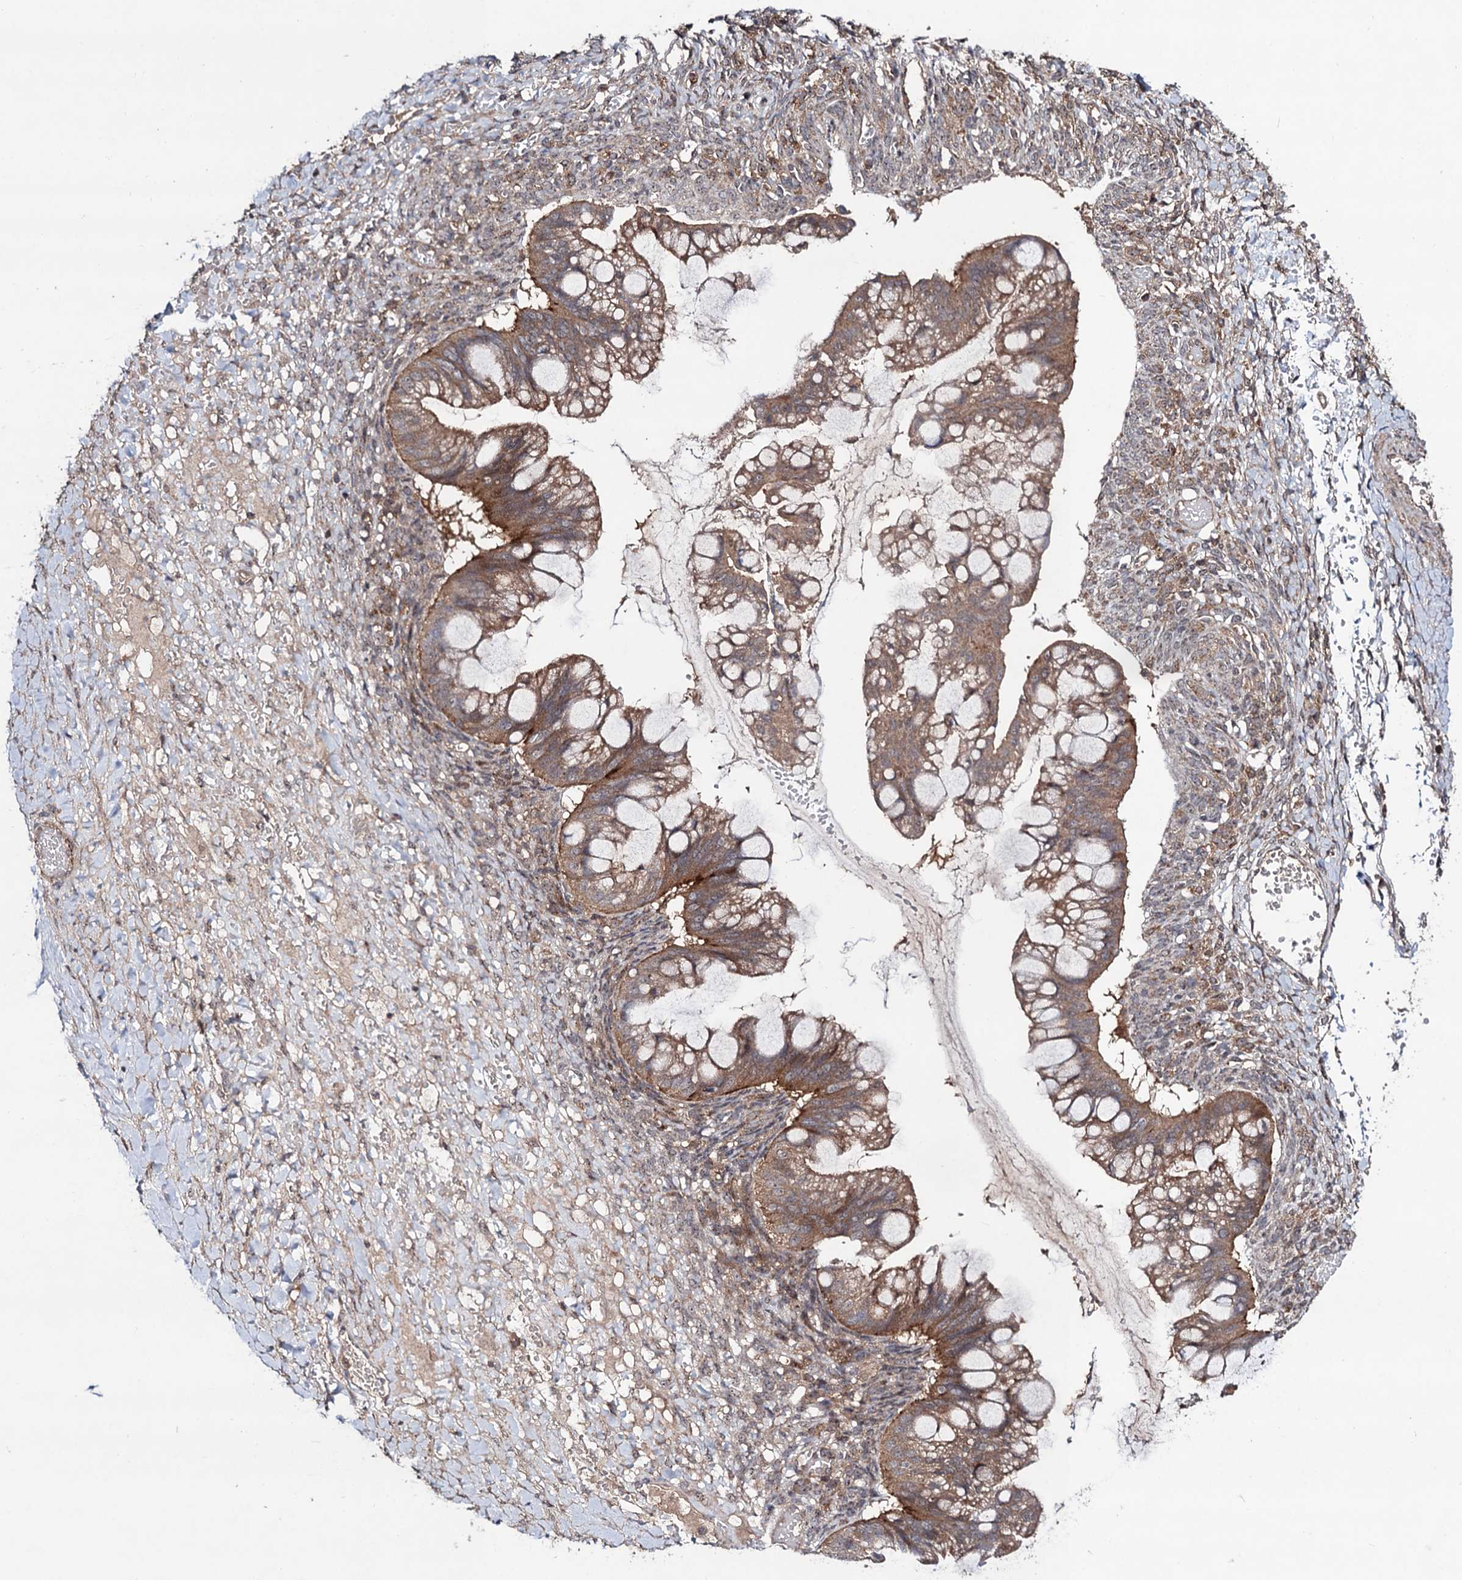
{"staining": {"intensity": "moderate", "quantity": ">75%", "location": "cytoplasmic/membranous"}, "tissue": "ovarian cancer", "cell_type": "Tumor cells", "image_type": "cancer", "snomed": [{"axis": "morphology", "description": "Cystadenocarcinoma, mucinous, NOS"}, {"axis": "topography", "description": "Ovary"}], "caption": "Protein expression by IHC exhibits moderate cytoplasmic/membranous expression in approximately >75% of tumor cells in ovarian cancer (mucinous cystadenocarcinoma). Ihc stains the protein in brown and the nuclei are stained blue.", "gene": "KXD1", "patient": {"sex": "female", "age": 73}}